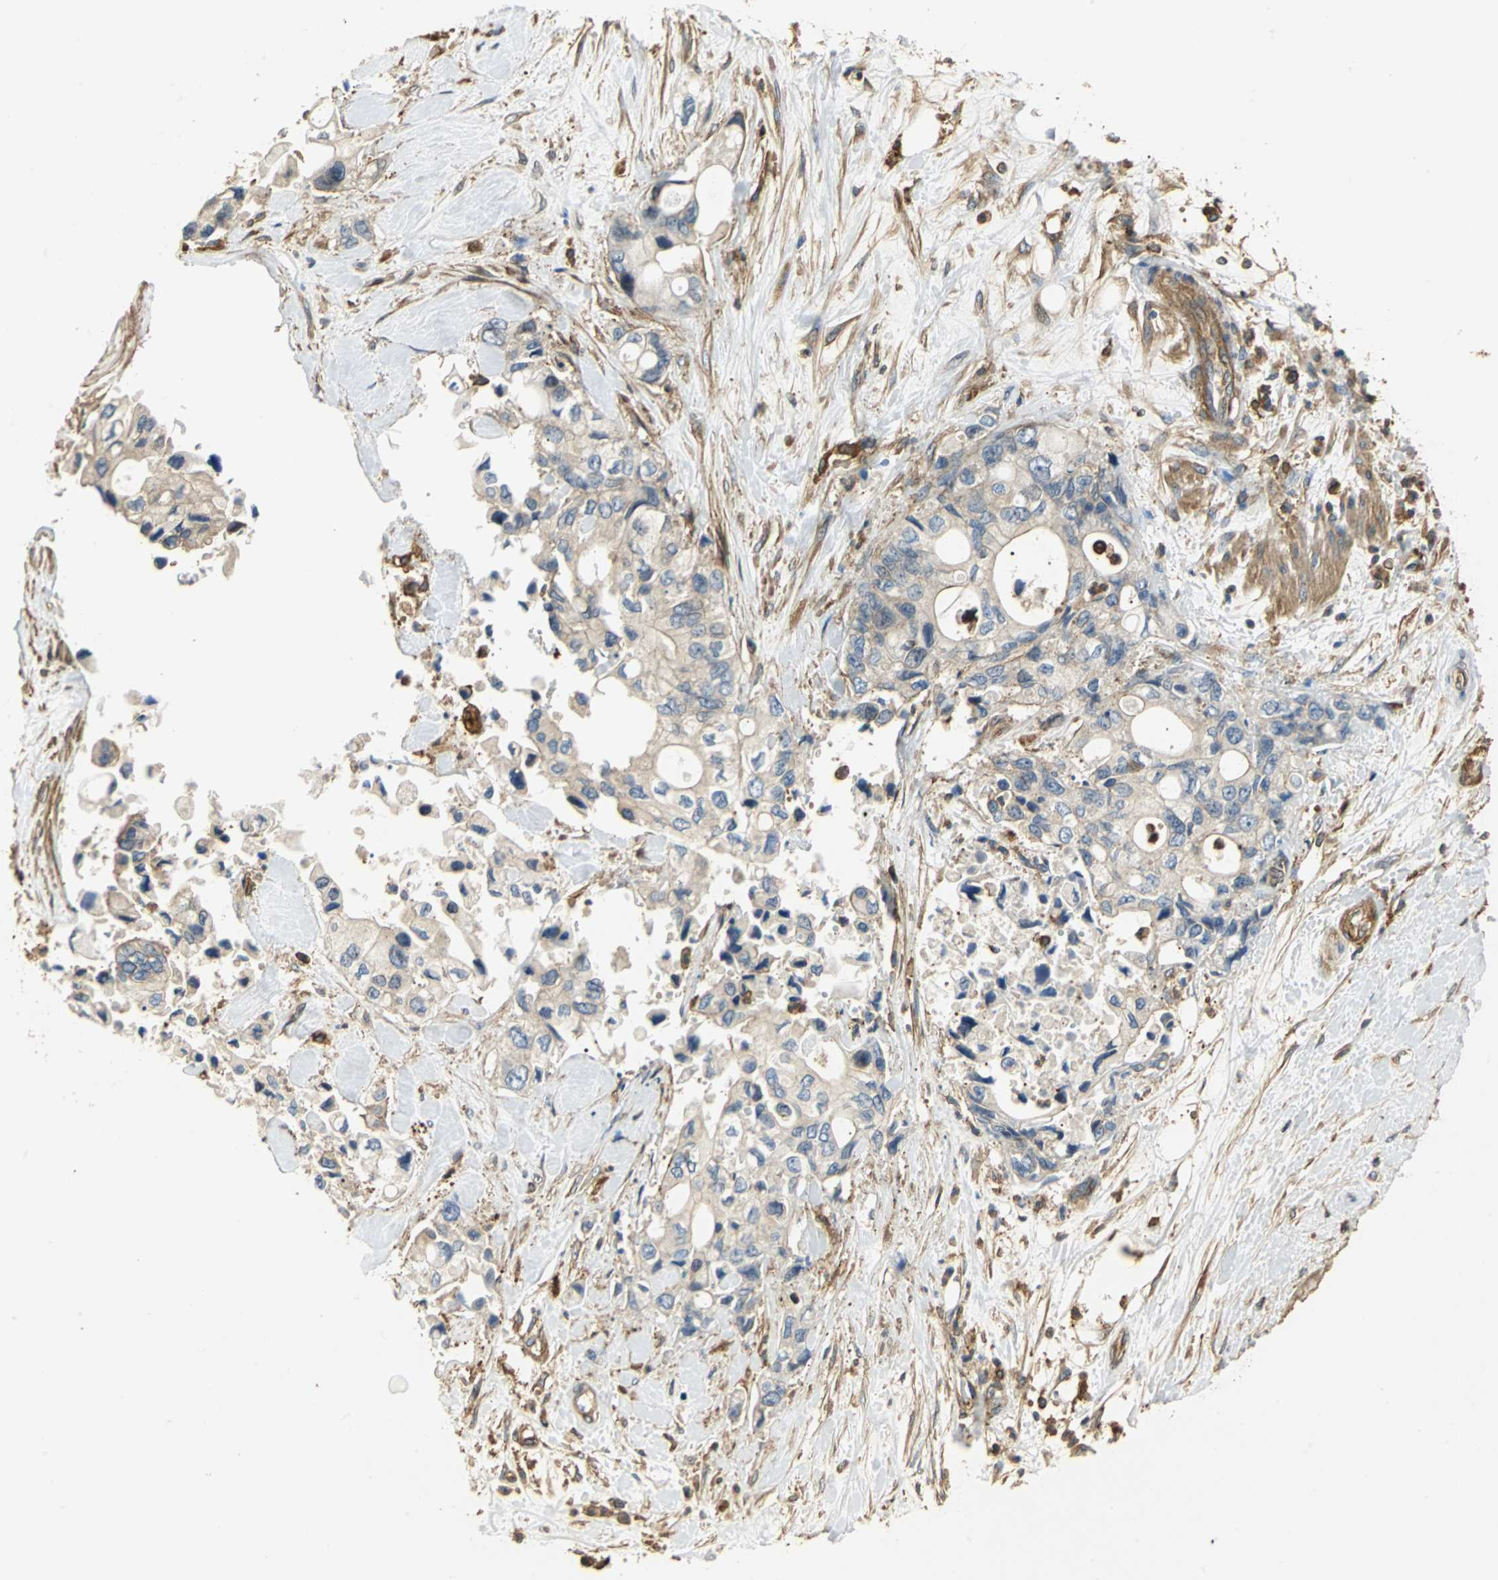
{"staining": {"intensity": "negative", "quantity": "none", "location": "none"}, "tissue": "pancreatic cancer", "cell_type": "Tumor cells", "image_type": "cancer", "snomed": [{"axis": "morphology", "description": "Adenocarcinoma, NOS"}, {"axis": "topography", "description": "Pancreas"}], "caption": "Tumor cells show no significant protein staining in adenocarcinoma (pancreatic).", "gene": "TLN1", "patient": {"sex": "male", "age": 70}}